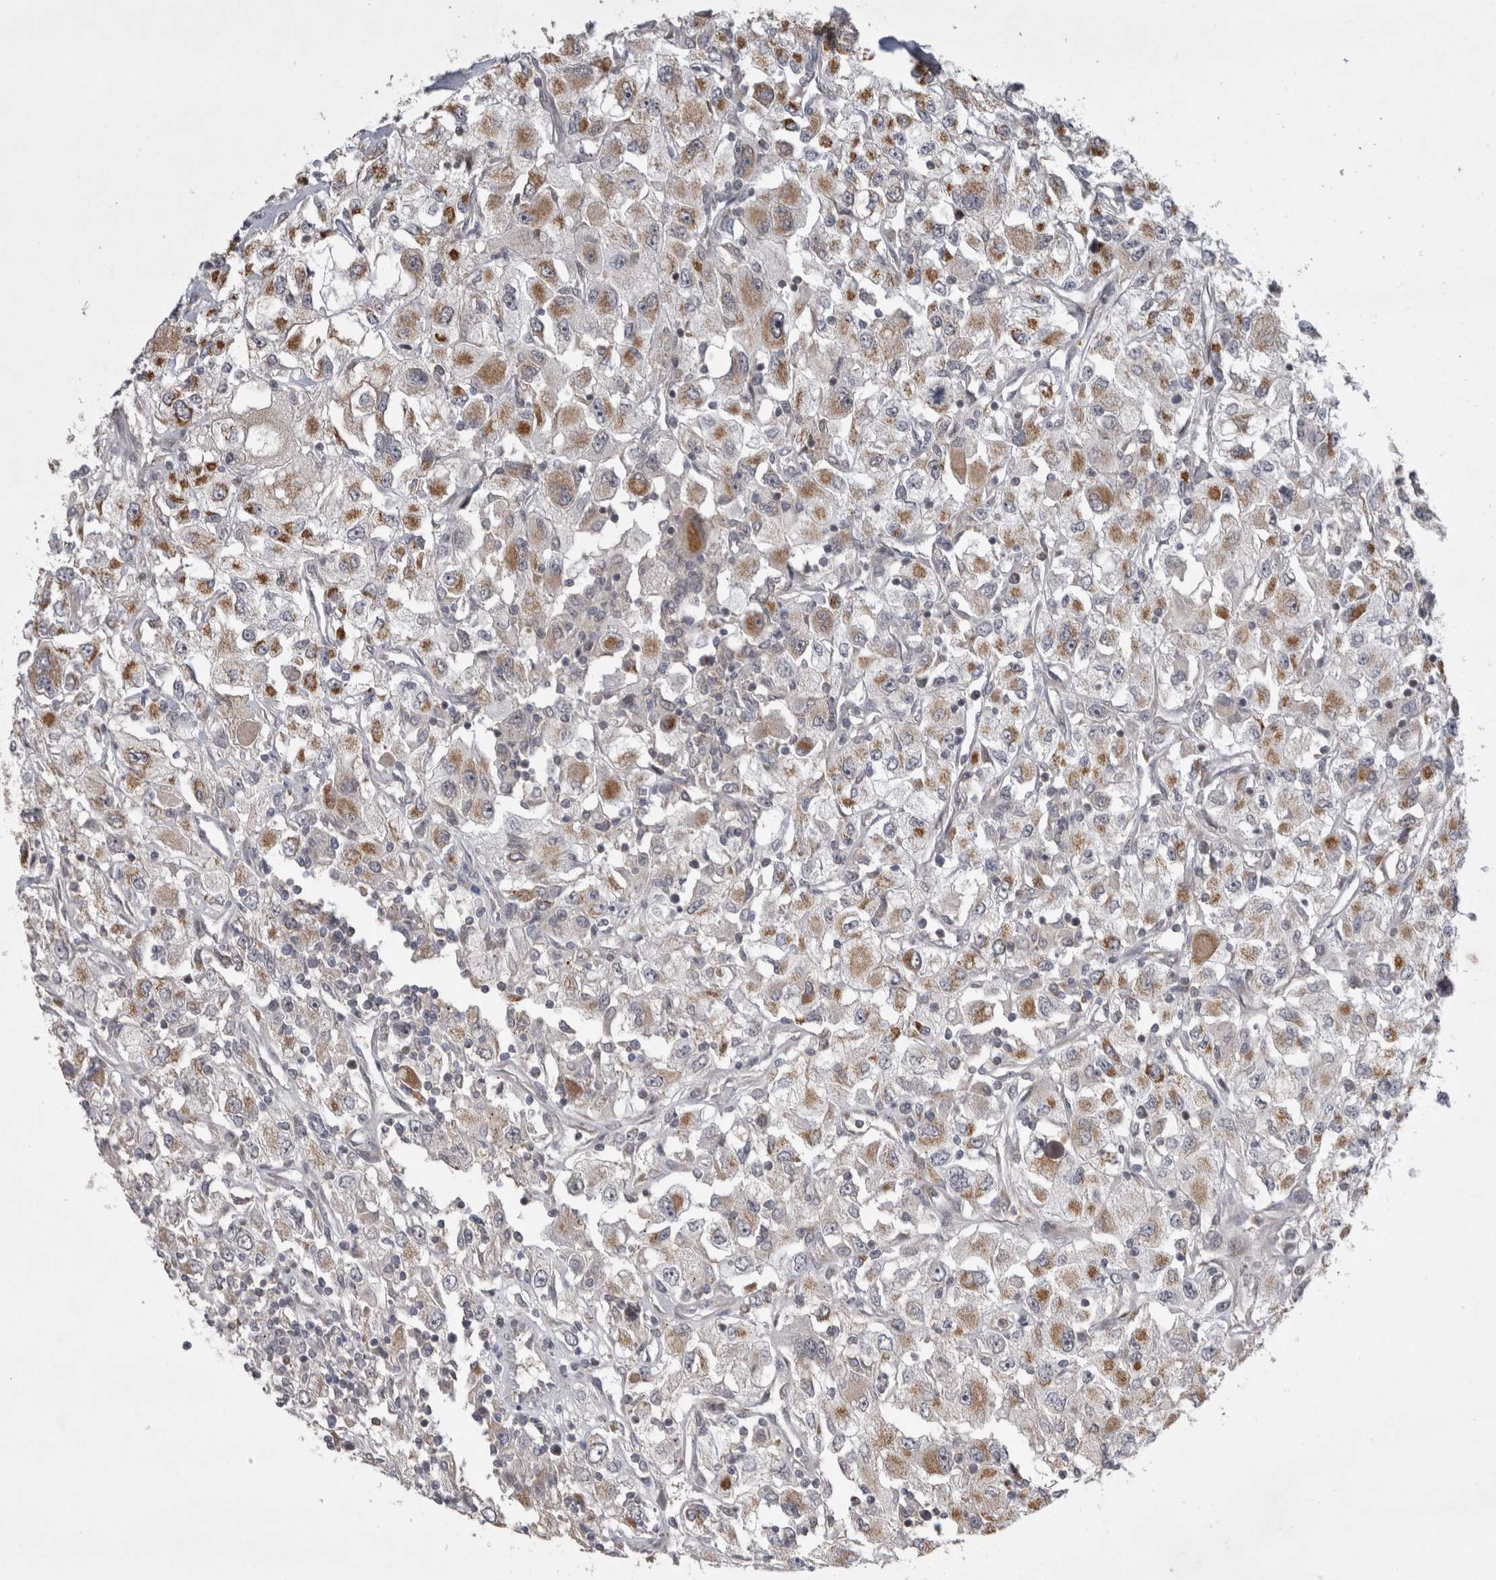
{"staining": {"intensity": "weak", "quantity": ">75%", "location": "cytoplasmic/membranous"}, "tissue": "renal cancer", "cell_type": "Tumor cells", "image_type": "cancer", "snomed": [{"axis": "morphology", "description": "Adenocarcinoma, NOS"}, {"axis": "topography", "description": "Kidney"}], "caption": "Immunohistochemical staining of human renal adenocarcinoma demonstrates low levels of weak cytoplasmic/membranous staining in approximately >75% of tumor cells. (Brightfield microscopy of DAB IHC at high magnification).", "gene": "KCNIP1", "patient": {"sex": "female", "age": 52}}